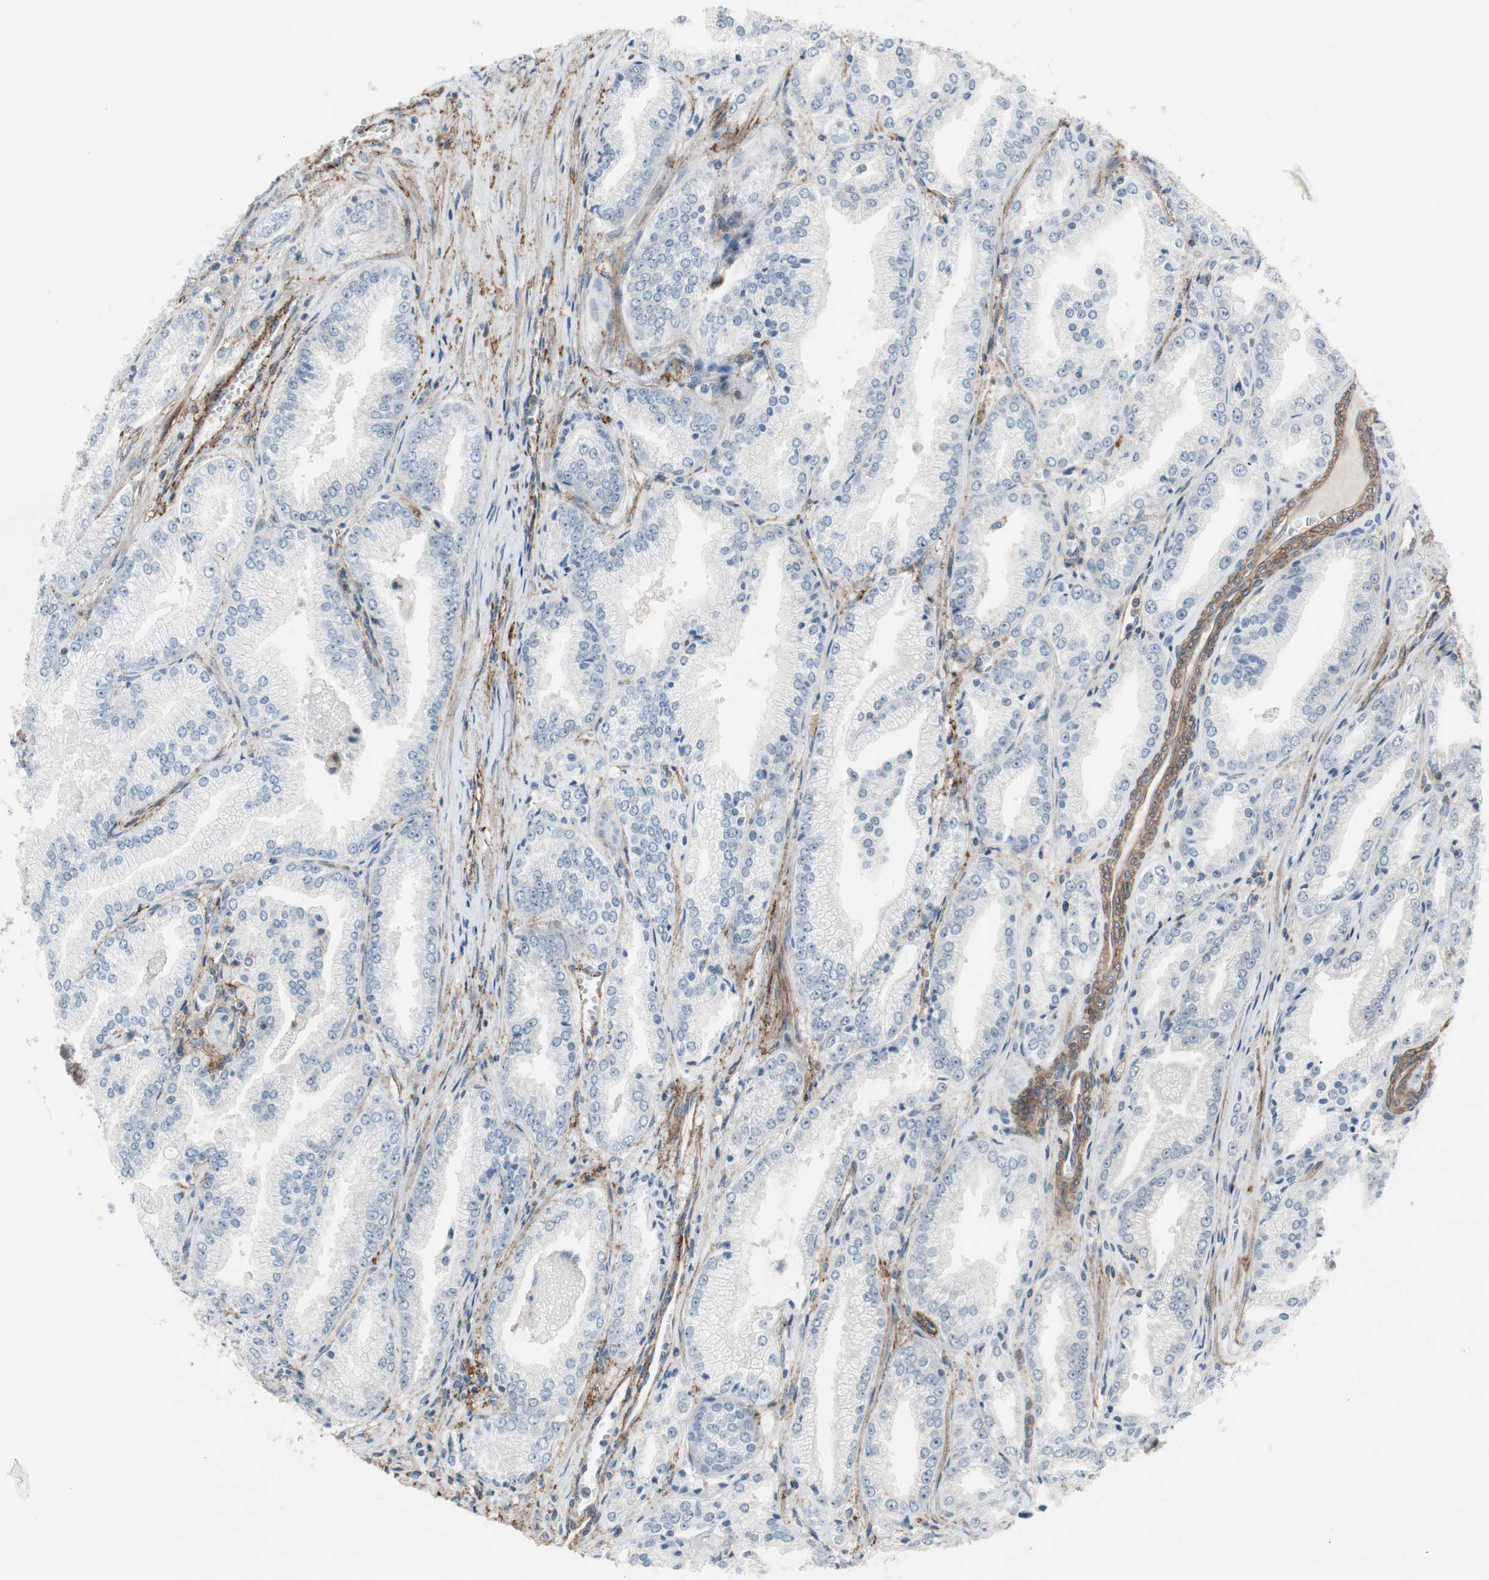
{"staining": {"intensity": "negative", "quantity": "none", "location": "none"}, "tissue": "prostate cancer", "cell_type": "Tumor cells", "image_type": "cancer", "snomed": [{"axis": "morphology", "description": "Adenocarcinoma, High grade"}, {"axis": "topography", "description": "Prostate"}], "caption": "Immunohistochemistry of human prostate cancer (adenocarcinoma (high-grade)) reveals no expression in tumor cells.", "gene": "GRHL1", "patient": {"sex": "male", "age": 61}}